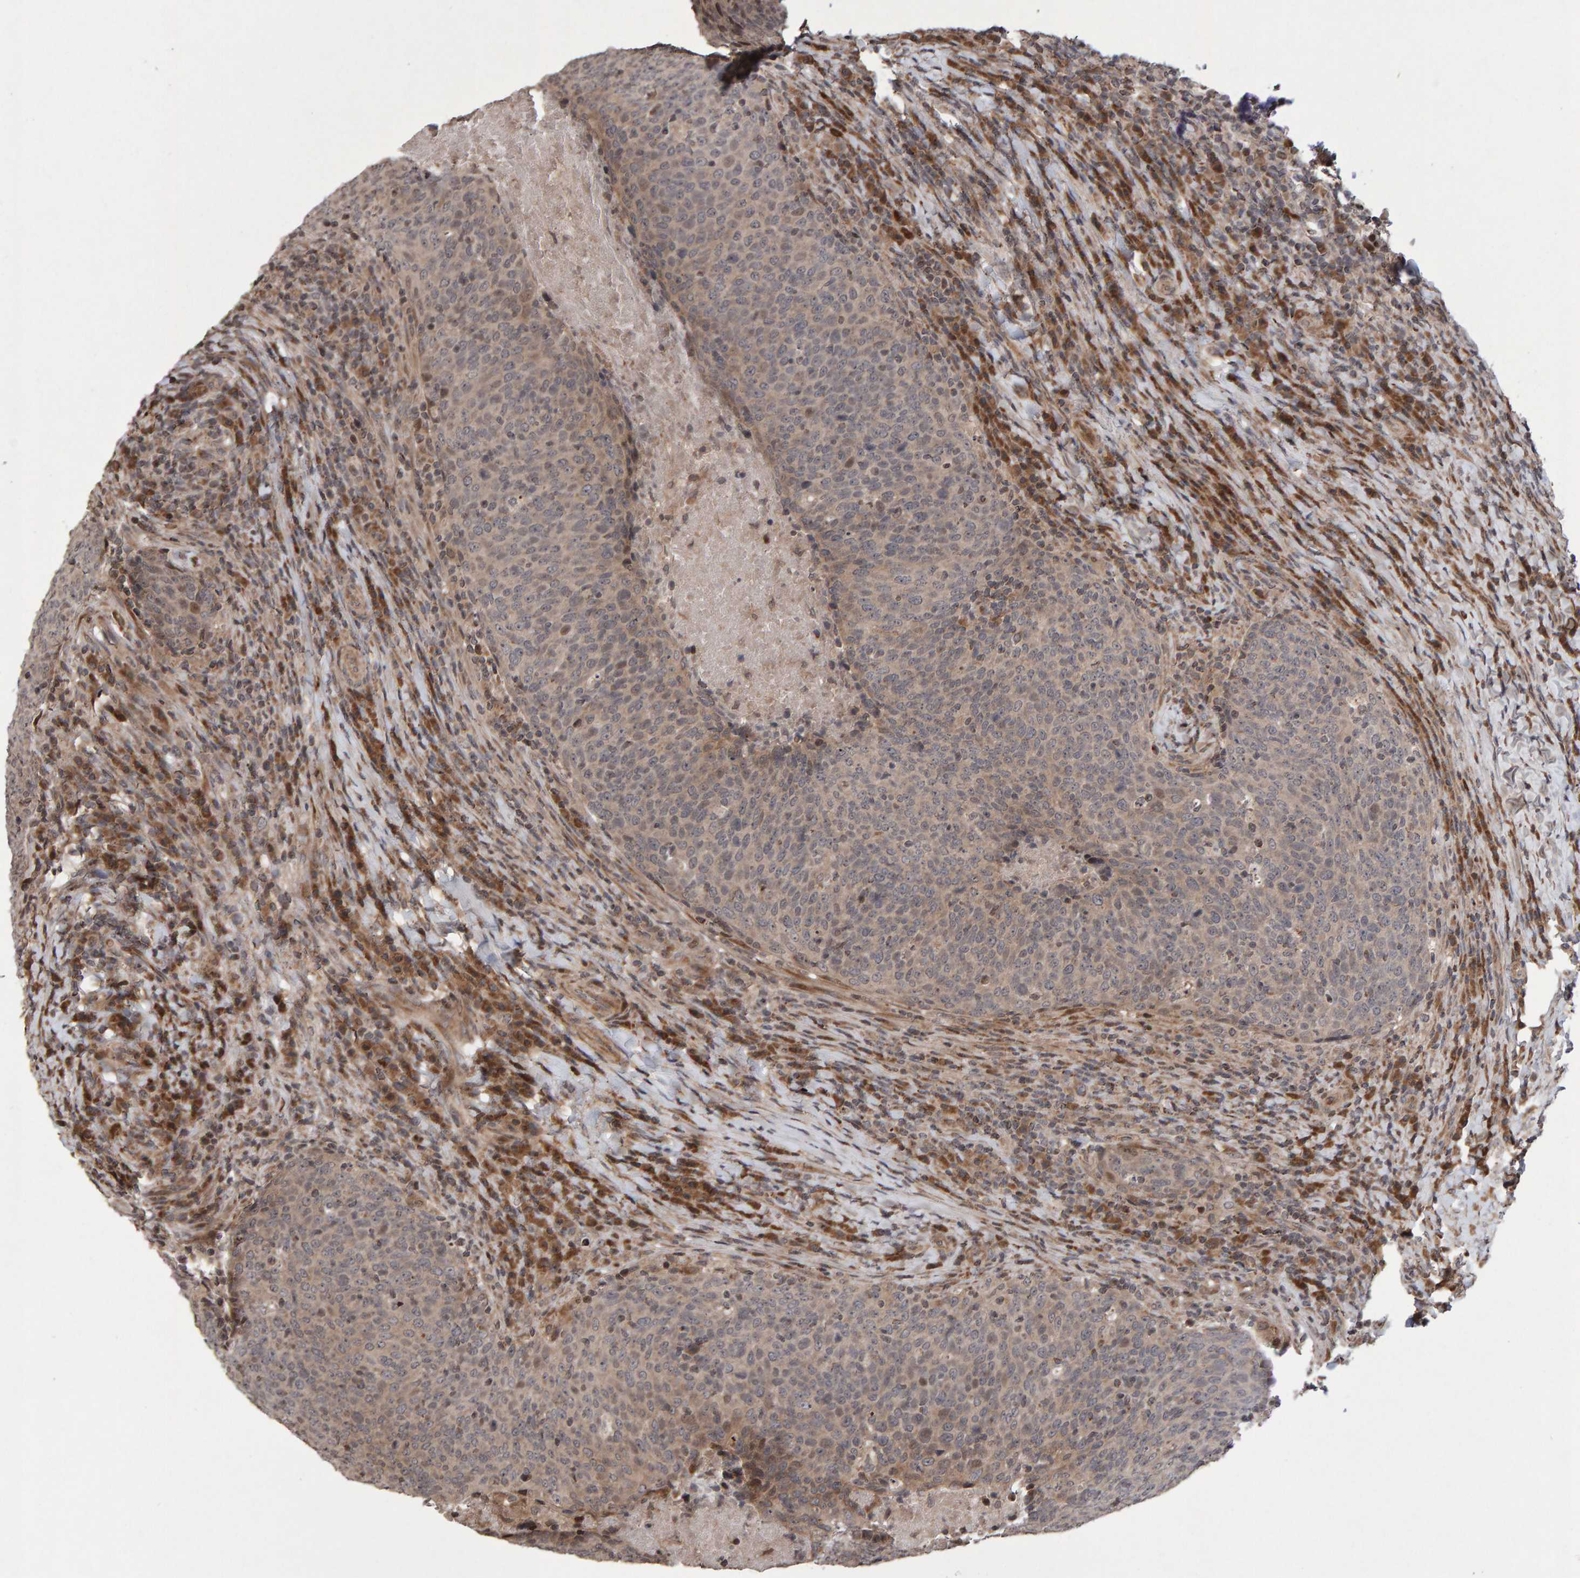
{"staining": {"intensity": "moderate", "quantity": "25%-75%", "location": "cytoplasmic/membranous,nuclear"}, "tissue": "head and neck cancer", "cell_type": "Tumor cells", "image_type": "cancer", "snomed": [{"axis": "morphology", "description": "Squamous cell carcinoma, NOS"}, {"axis": "morphology", "description": "Squamous cell carcinoma, metastatic, NOS"}, {"axis": "topography", "description": "Lymph node"}, {"axis": "topography", "description": "Head-Neck"}], "caption": "Human head and neck cancer (metastatic squamous cell carcinoma) stained for a protein (brown) exhibits moderate cytoplasmic/membranous and nuclear positive positivity in approximately 25%-75% of tumor cells.", "gene": "PECR", "patient": {"sex": "male", "age": 62}}